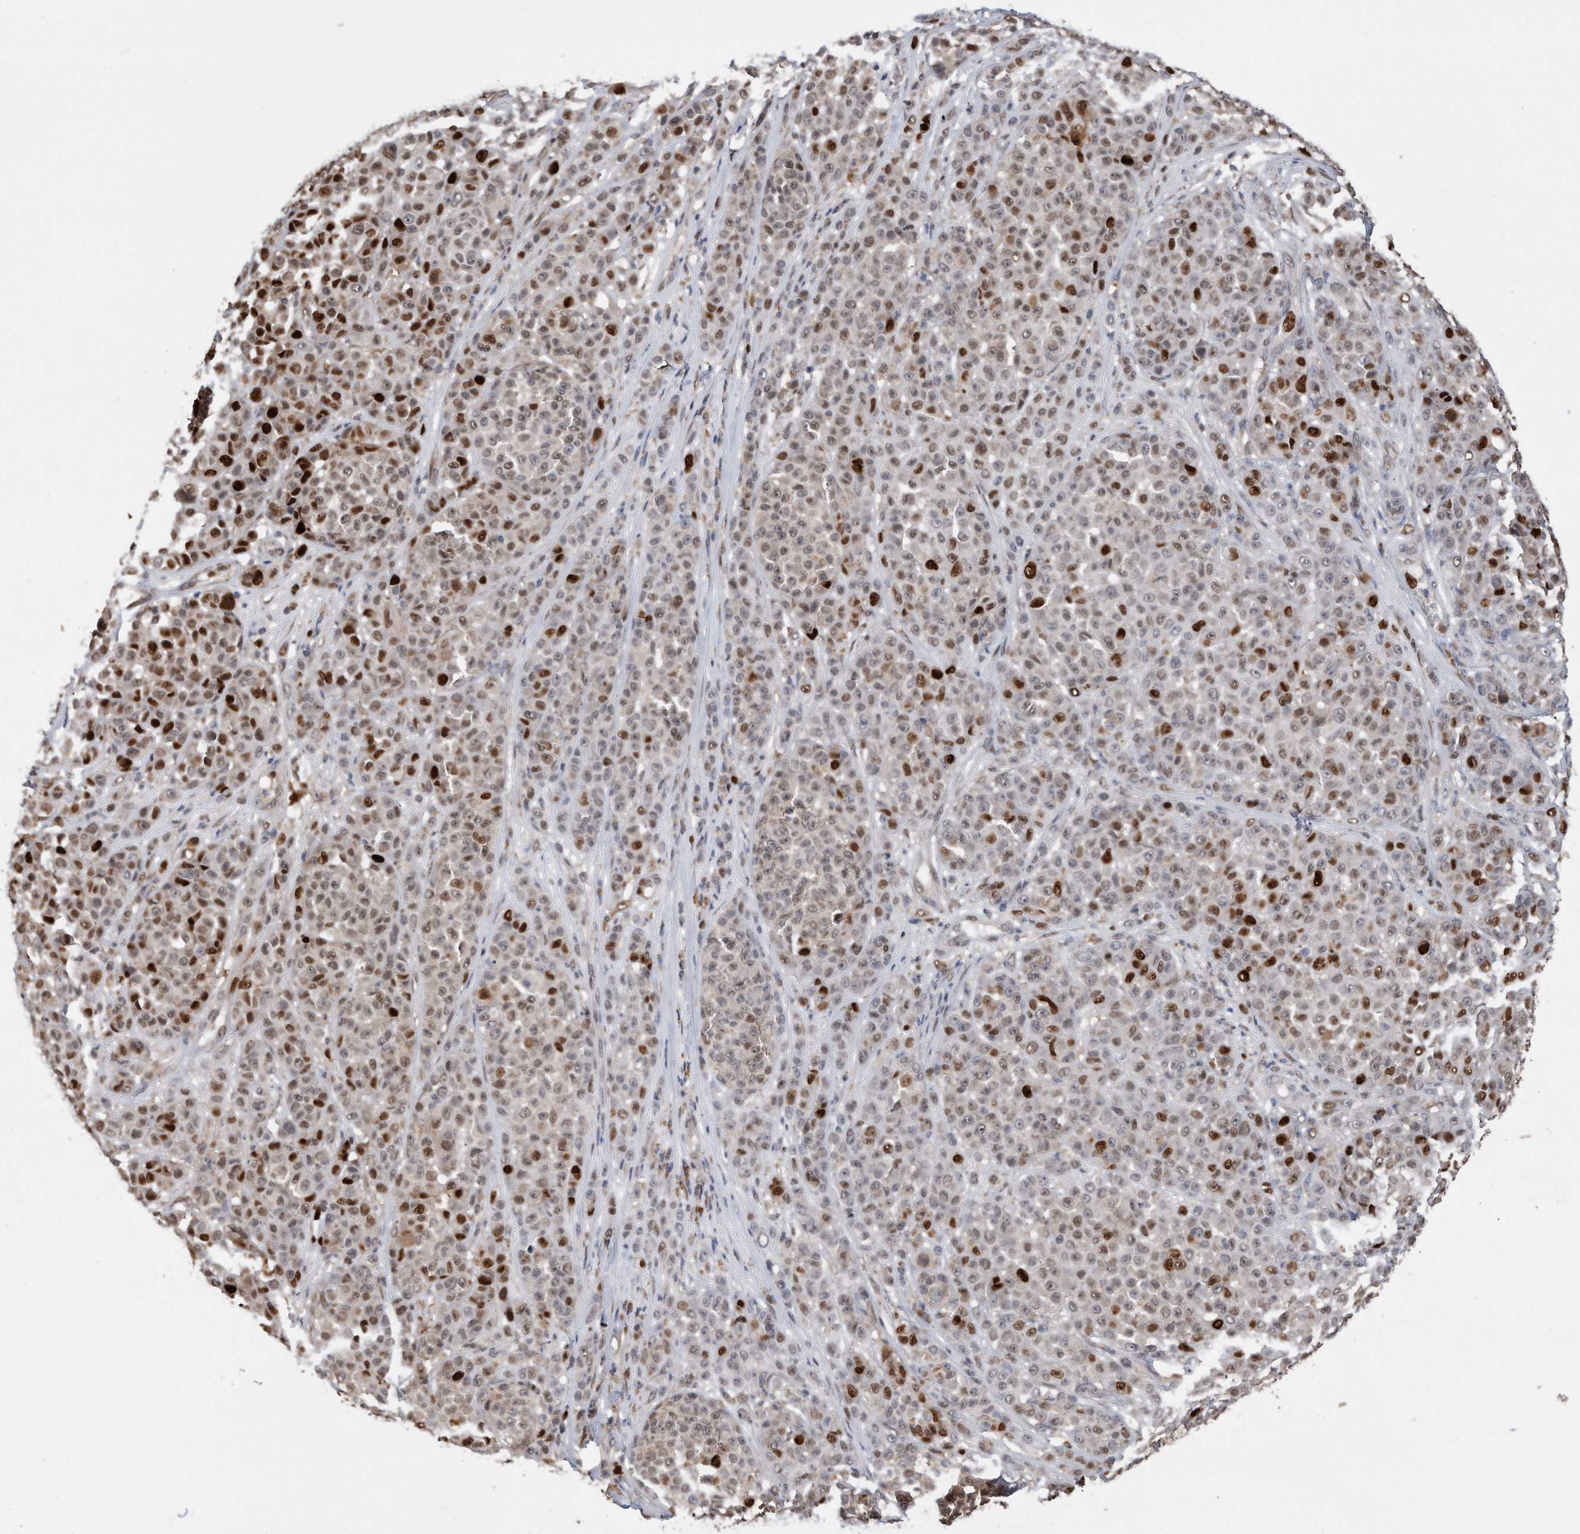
{"staining": {"intensity": "strong", "quantity": "25%-75%", "location": "nuclear"}, "tissue": "melanoma", "cell_type": "Tumor cells", "image_type": "cancer", "snomed": [{"axis": "morphology", "description": "Malignant melanoma, NOS"}, {"axis": "topography", "description": "Skin"}], "caption": "Tumor cells display high levels of strong nuclear positivity in approximately 25%-75% of cells in melanoma. (Stains: DAB in brown, nuclei in blue, Microscopy: brightfield microscopy at high magnification).", "gene": "PCNA", "patient": {"sex": "female", "age": 94}}